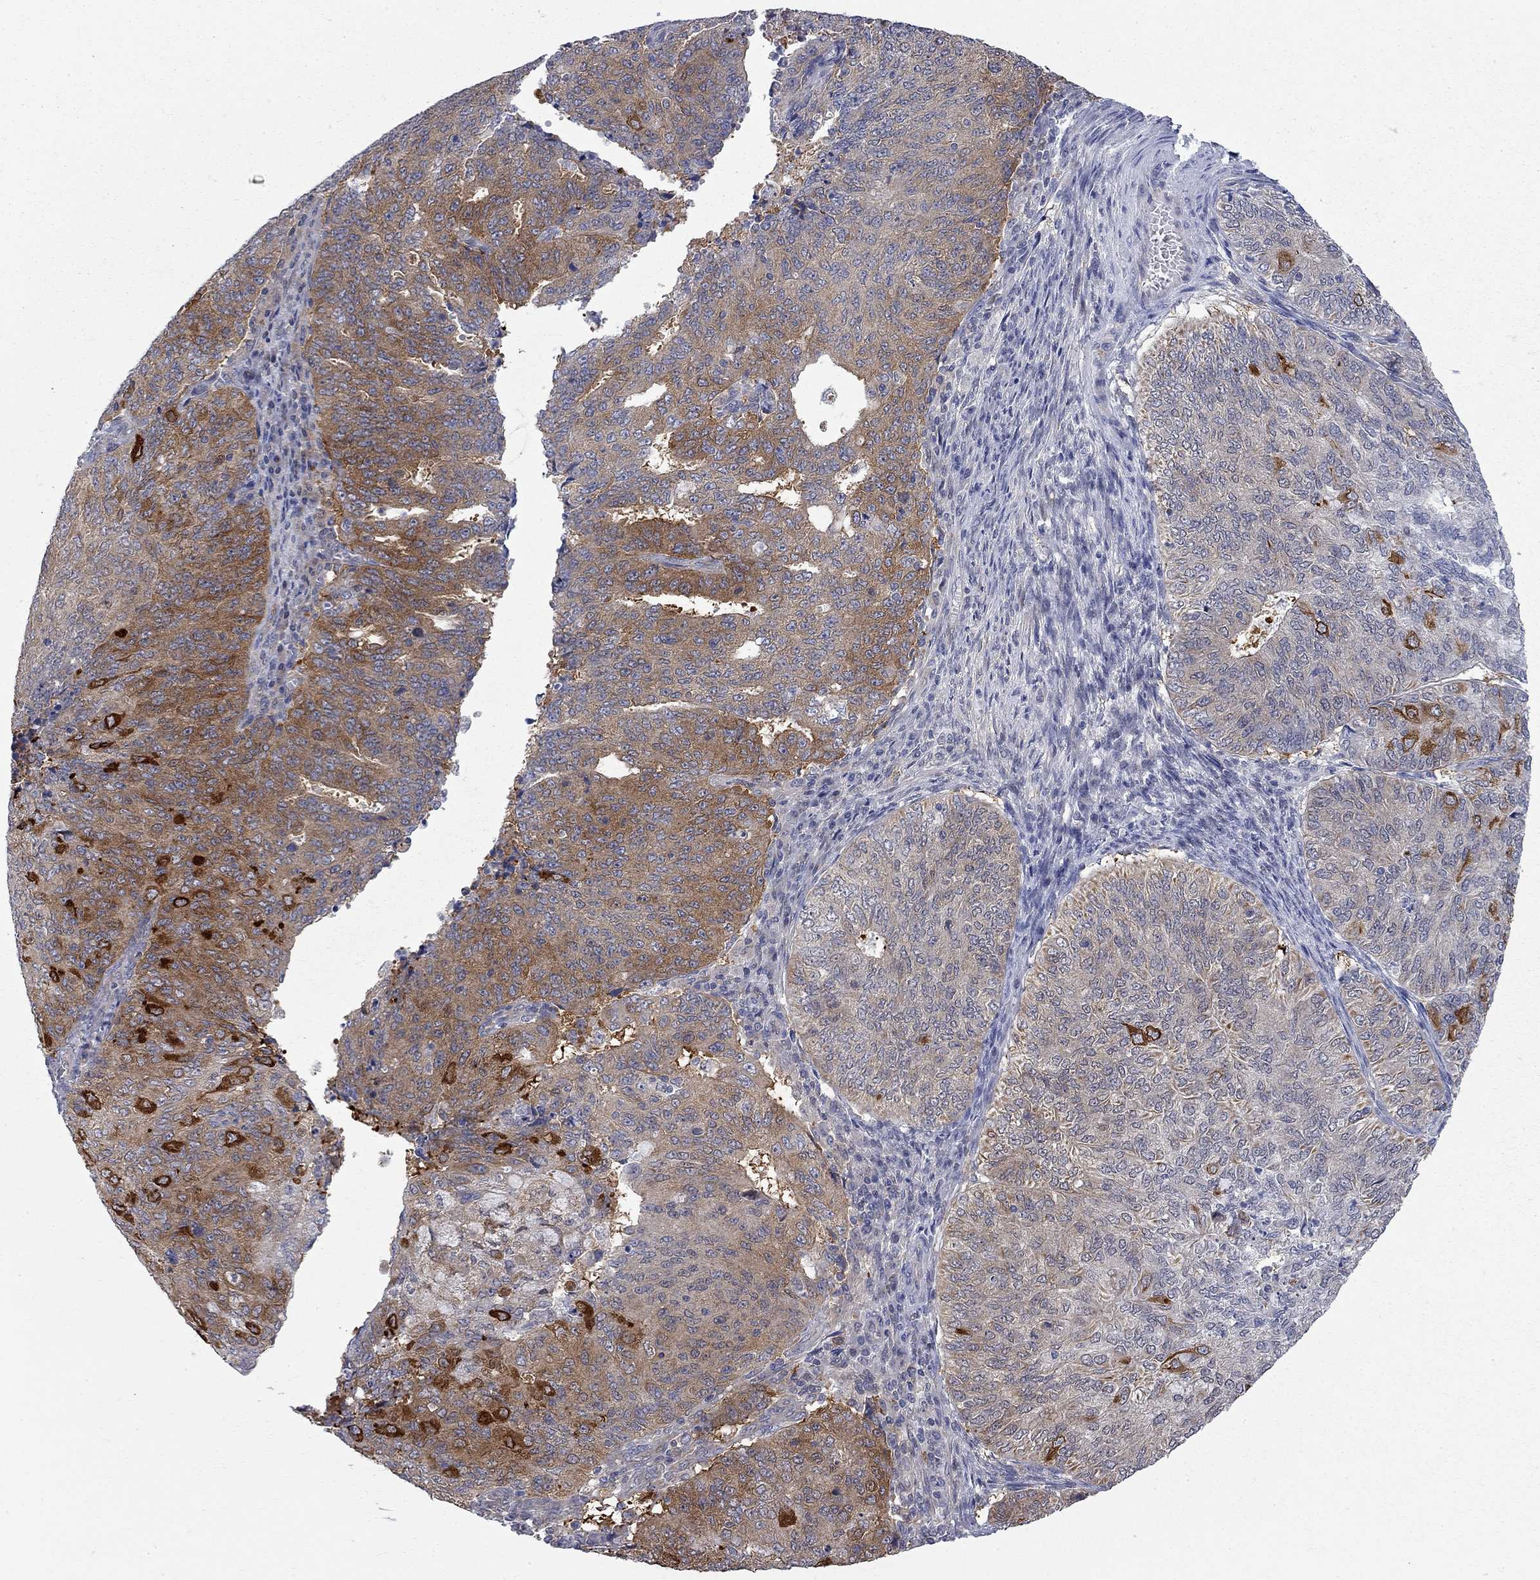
{"staining": {"intensity": "strong", "quantity": "<25%", "location": "cytoplasmic/membranous"}, "tissue": "endometrial cancer", "cell_type": "Tumor cells", "image_type": "cancer", "snomed": [{"axis": "morphology", "description": "Adenocarcinoma, NOS"}, {"axis": "topography", "description": "Endometrium"}], "caption": "A histopathology image of human adenocarcinoma (endometrial) stained for a protein reveals strong cytoplasmic/membranous brown staining in tumor cells.", "gene": "GALNT8", "patient": {"sex": "female", "age": 82}}